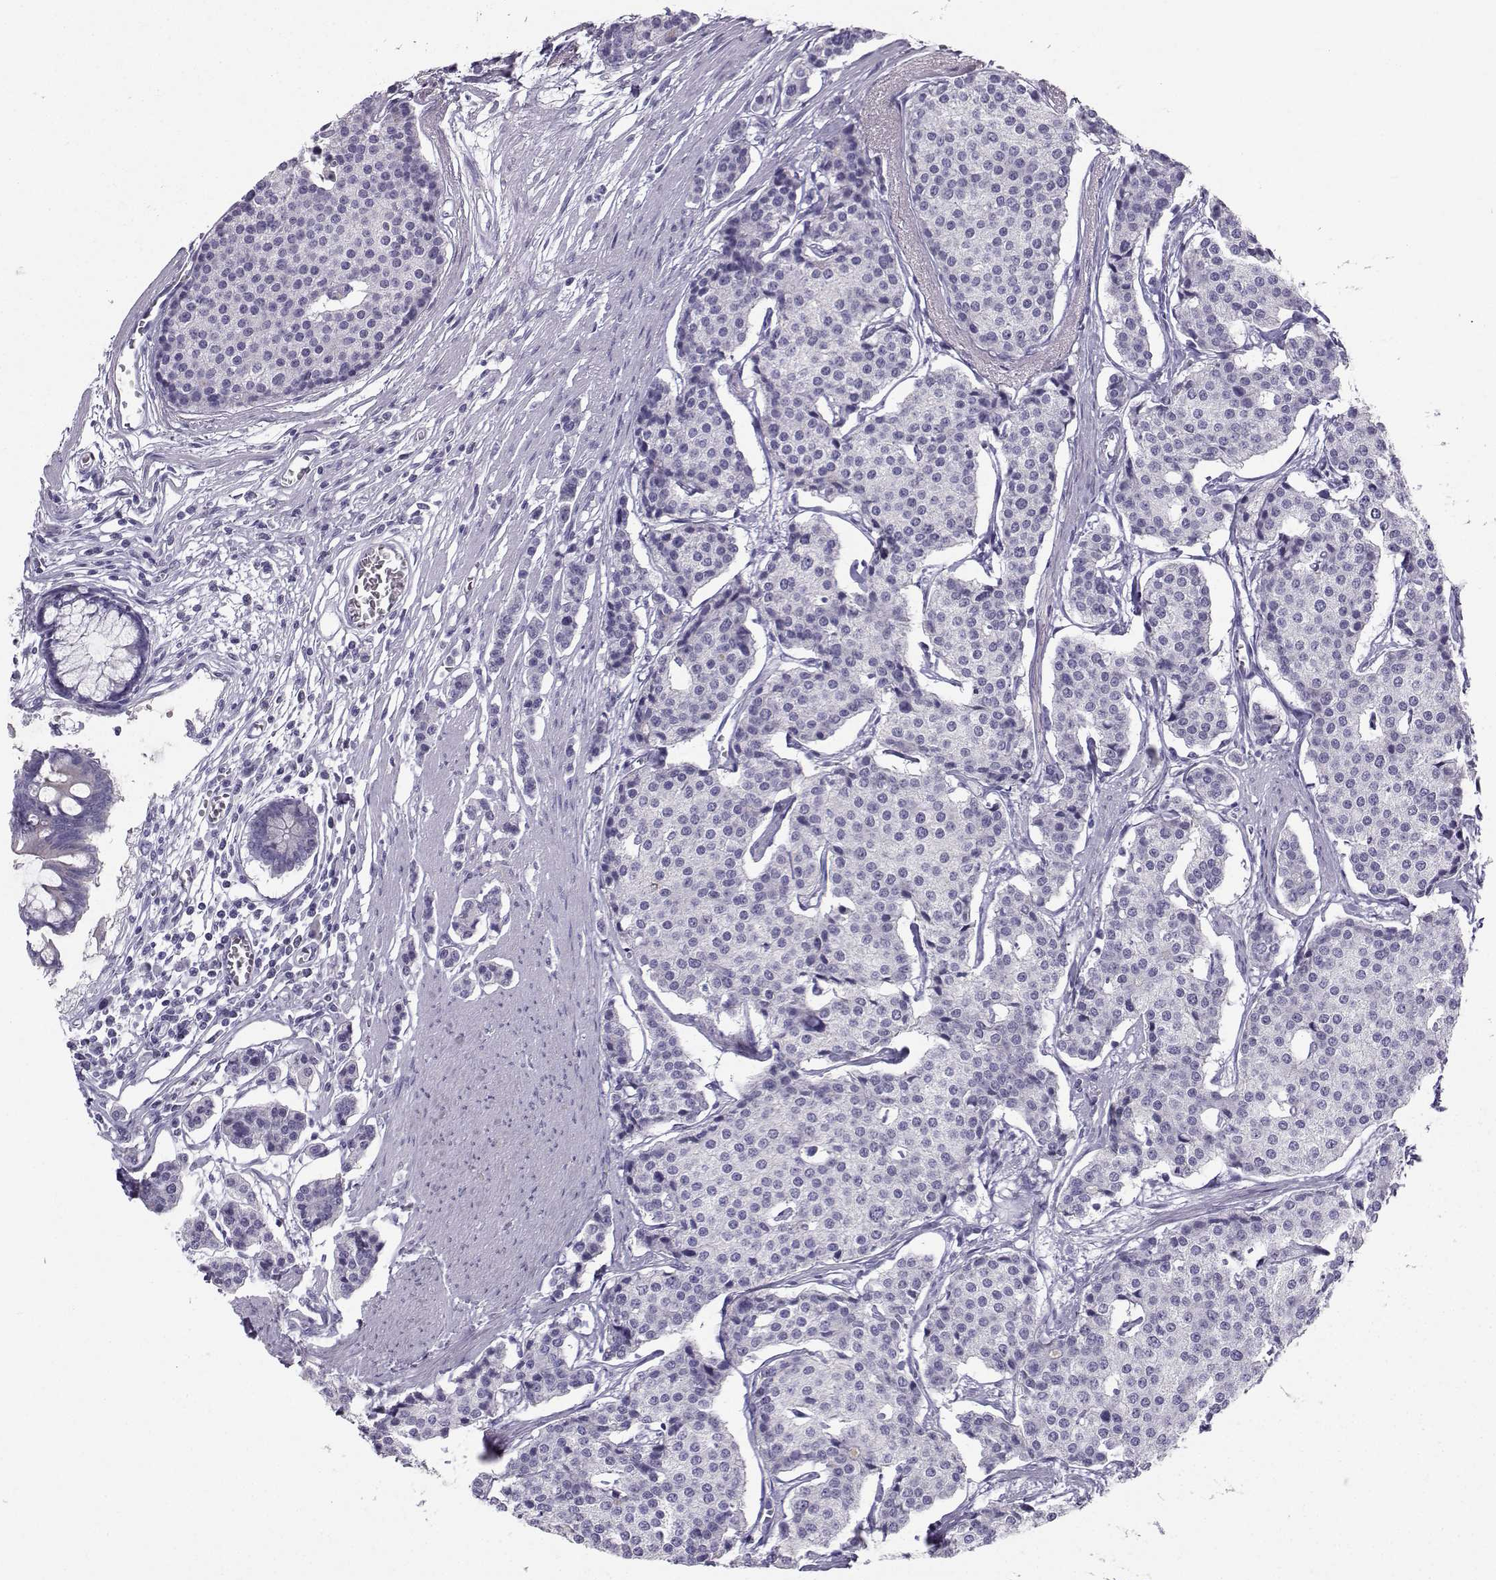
{"staining": {"intensity": "negative", "quantity": "none", "location": "none"}, "tissue": "carcinoid", "cell_type": "Tumor cells", "image_type": "cancer", "snomed": [{"axis": "morphology", "description": "Carcinoid, malignant, NOS"}, {"axis": "topography", "description": "Small intestine"}], "caption": "Immunohistochemical staining of carcinoid (malignant) shows no significant staining in tumor cells.", "gene": "NEFL", "patient": {"sex": "female", "age": 65}}